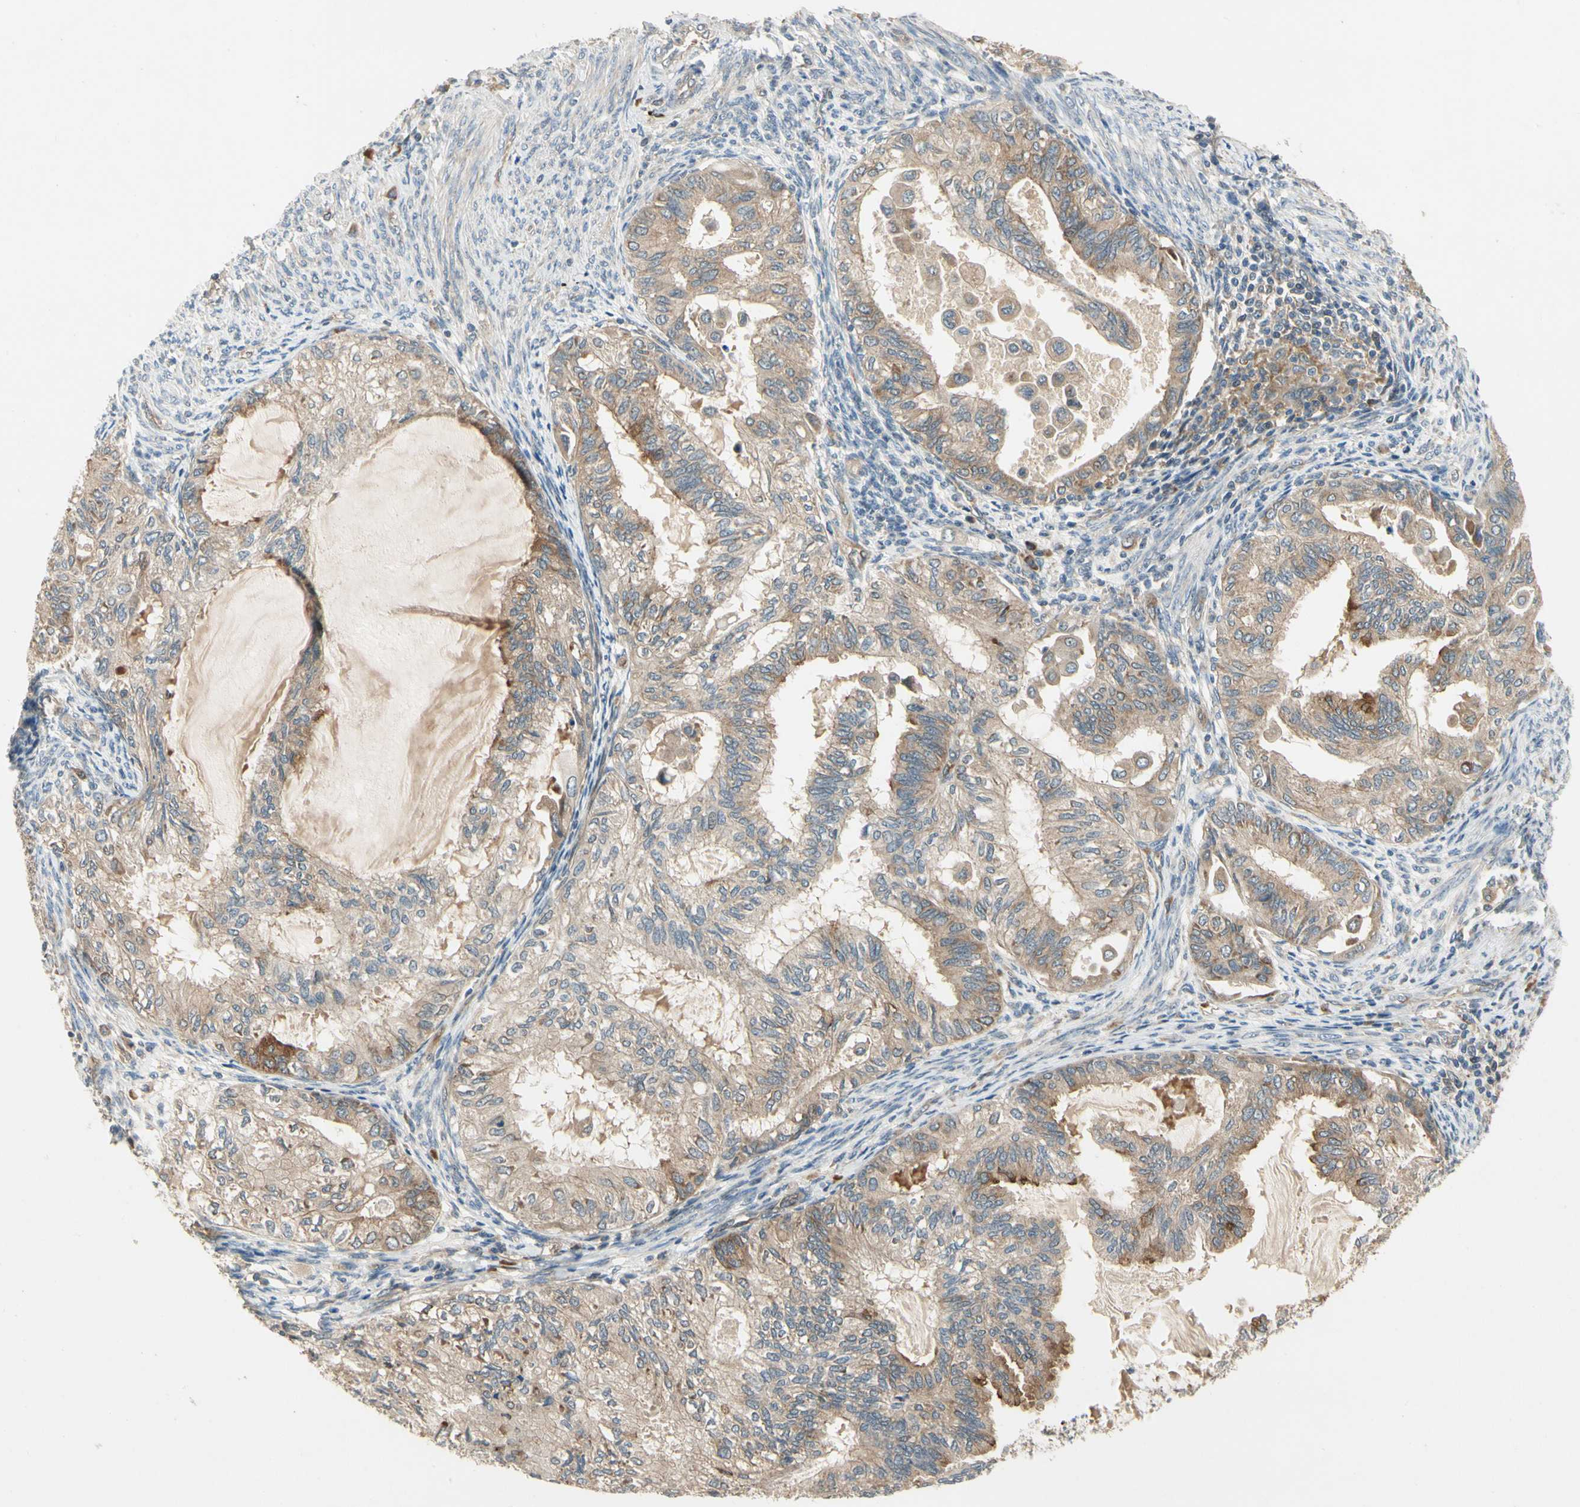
{"staining": {"intensity": "moderate", "quantity": ">75%", "location": "cytoplasmic/membranous"}, "tissue": "cervical cancer", "cell_type": "Tumor cells", "image_type": "cancer", "snomed": [{"axis": "morphology", "description": "Normal tissue, NOS"}, {"axis": "morphology", "description": "Adenocarcinoma, NOS"}, {"axis": "topography", "description": "Cervix"}, {"axis": "topography", "description": "Endometrium"}], "caption": "This micrograph exhibits cervical adenocarcinoma stained with immunohistochemistry to label a protein in brown. The cytoplasmic/membranous of tumor cells show moderate positivity for the protein. Nuclei are counter-stained blue.", "gene": "TDRP", "patient": {"sex": "female", "age": 86}}